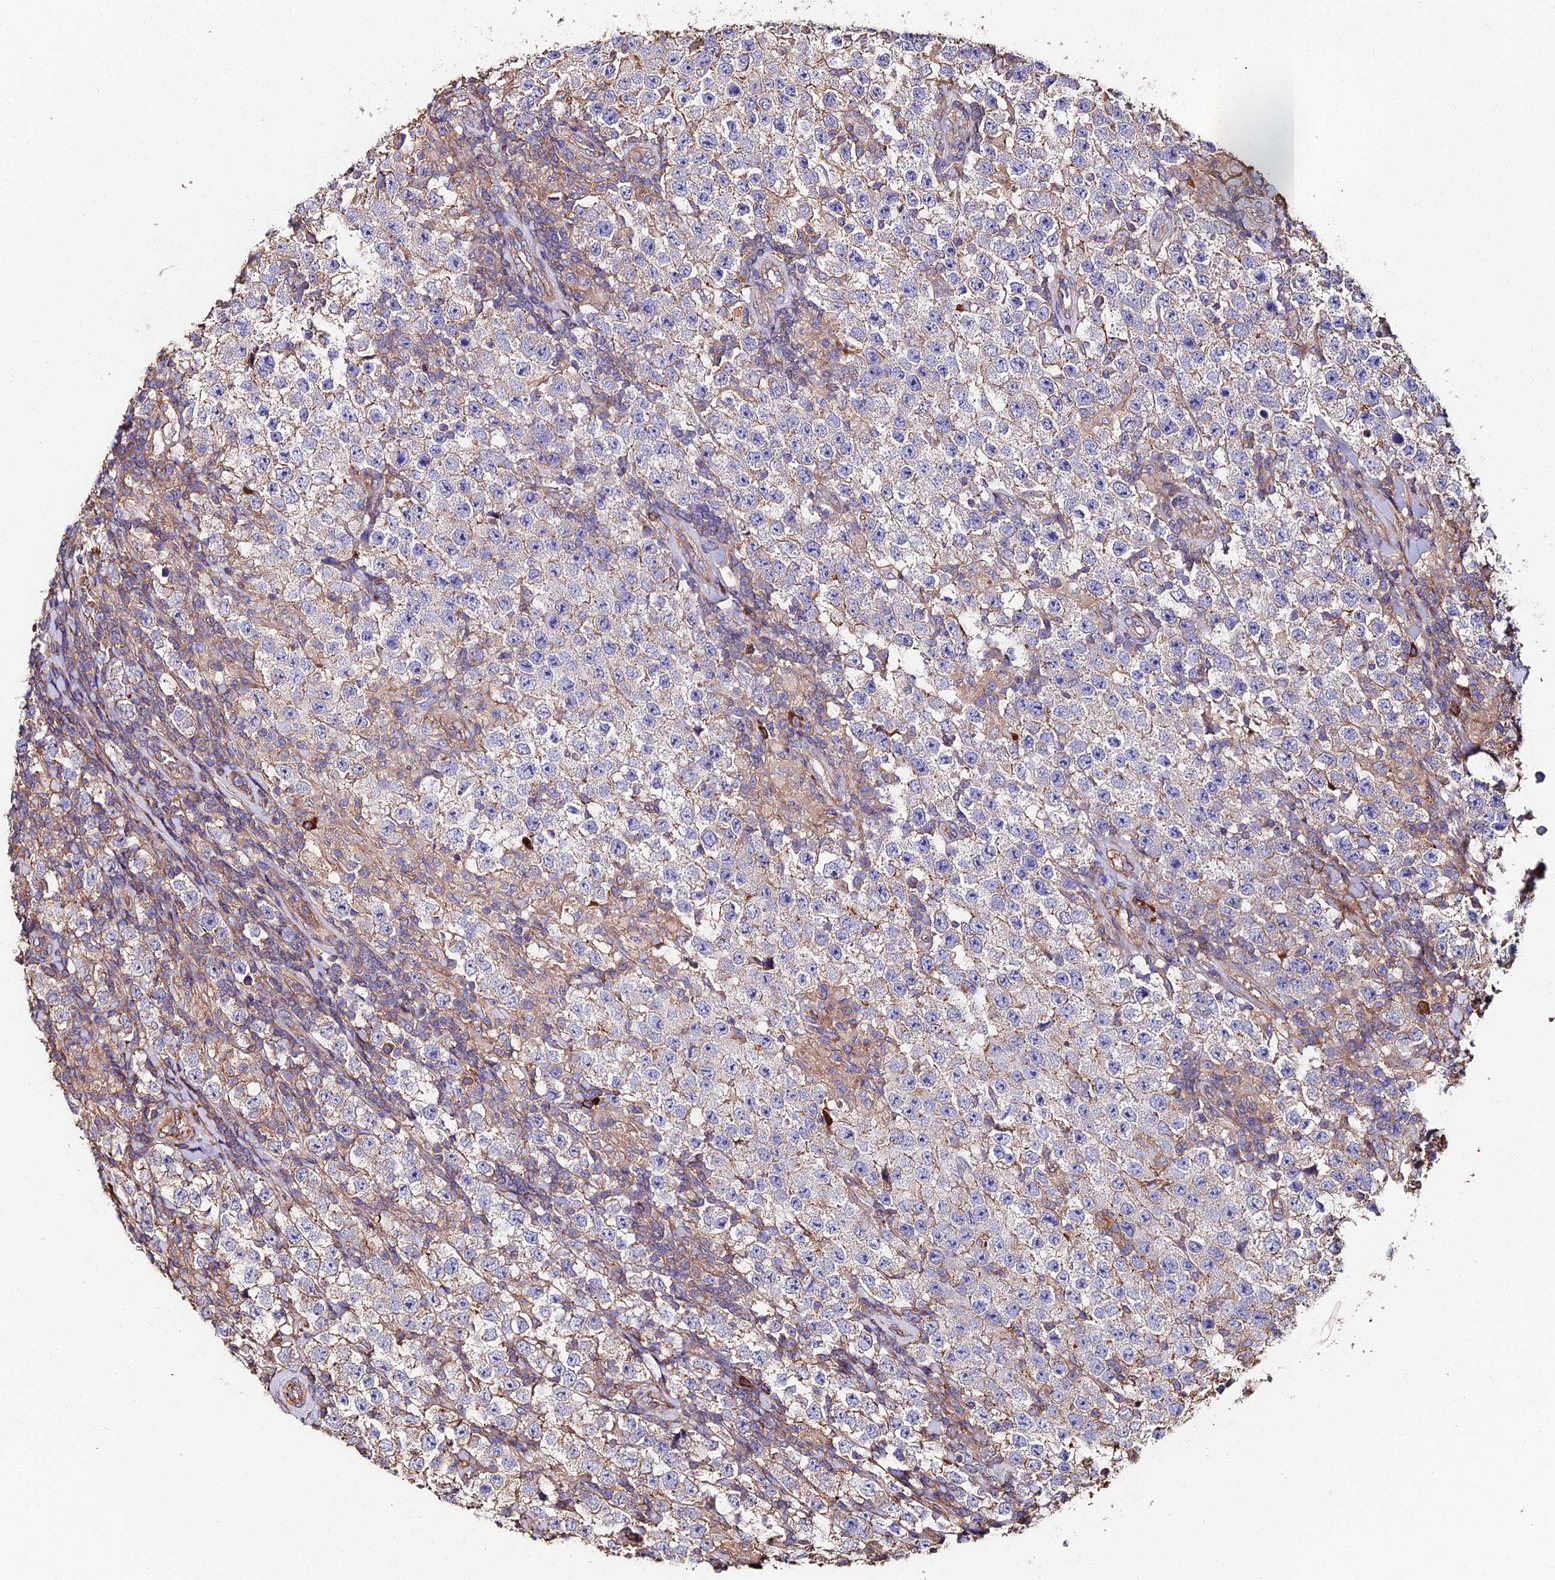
{"staining": {"intensity": "weak", "quantity": "<25%", "location": "cytoplasmic/membranous"}, "tissue": "testis cancer", "cell_type": "Tumor cells", "image_type": "cancer", "snomed": [{"axis": "morphology", "description": "Normal tissue, NOS"}, {"axis": "morphology", "description": "Urothelial carcinoma, High grade"}, {"axis": "morphology", "description": "Seminoma, NOS"}, {"axis": "morphology", "description": "Carcinoma, Embryonal, NOS"}, {"axis": "topography", "description": "Urinary bladder"}, {"axis": "topography", "description": "Testis"}], "caption": "Testis embryonal carcinoma was stained to show a protein in brown. There is no significant expression in tumor cells.", "gene": "EXT1", "patient": {"sex": "male", "age": 41}}